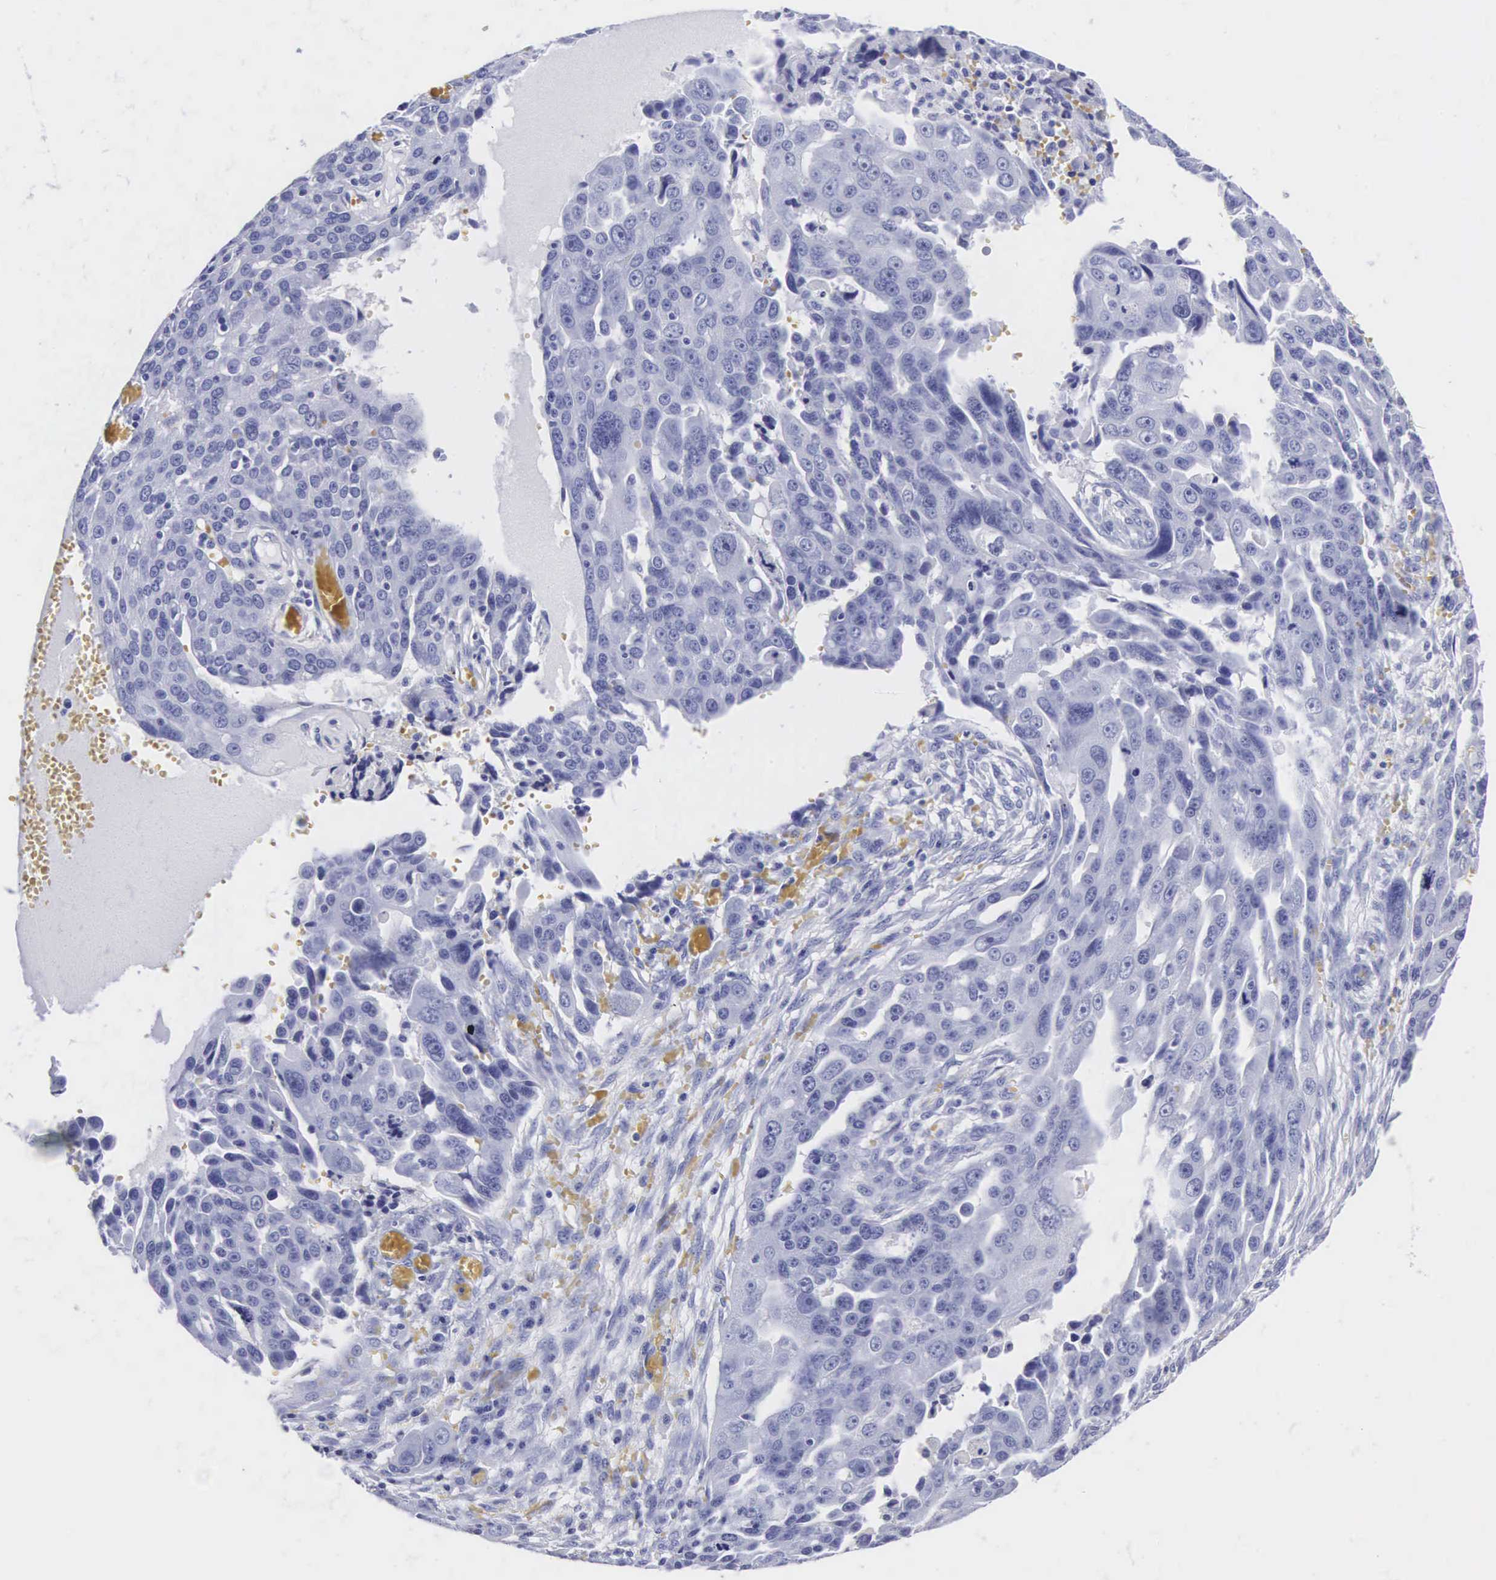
{"staining": {"intensity": "negative", "quantity": "none", "location": "none"}, "tissue": "ovarian cancer", "cell_type": "Tumor cells", "image_type": "cancer", "snomed": [{"axis": "morphology", "description": "Carcinoma, endometroid"}, {"axis": "topography", "description": "Ovary"}], "caption": "IHC of endometroid carcinoma (ovarian) reveals no expression in tumor cells. (Stains: DAB (3,3'-diaminobenzidine) immunohistochemistry with hematoxylin counter stain, Microscopy: brightfield microscopy at high magnification).", "gene": "INS", "patient": {"sex": "female", "age": 75}}